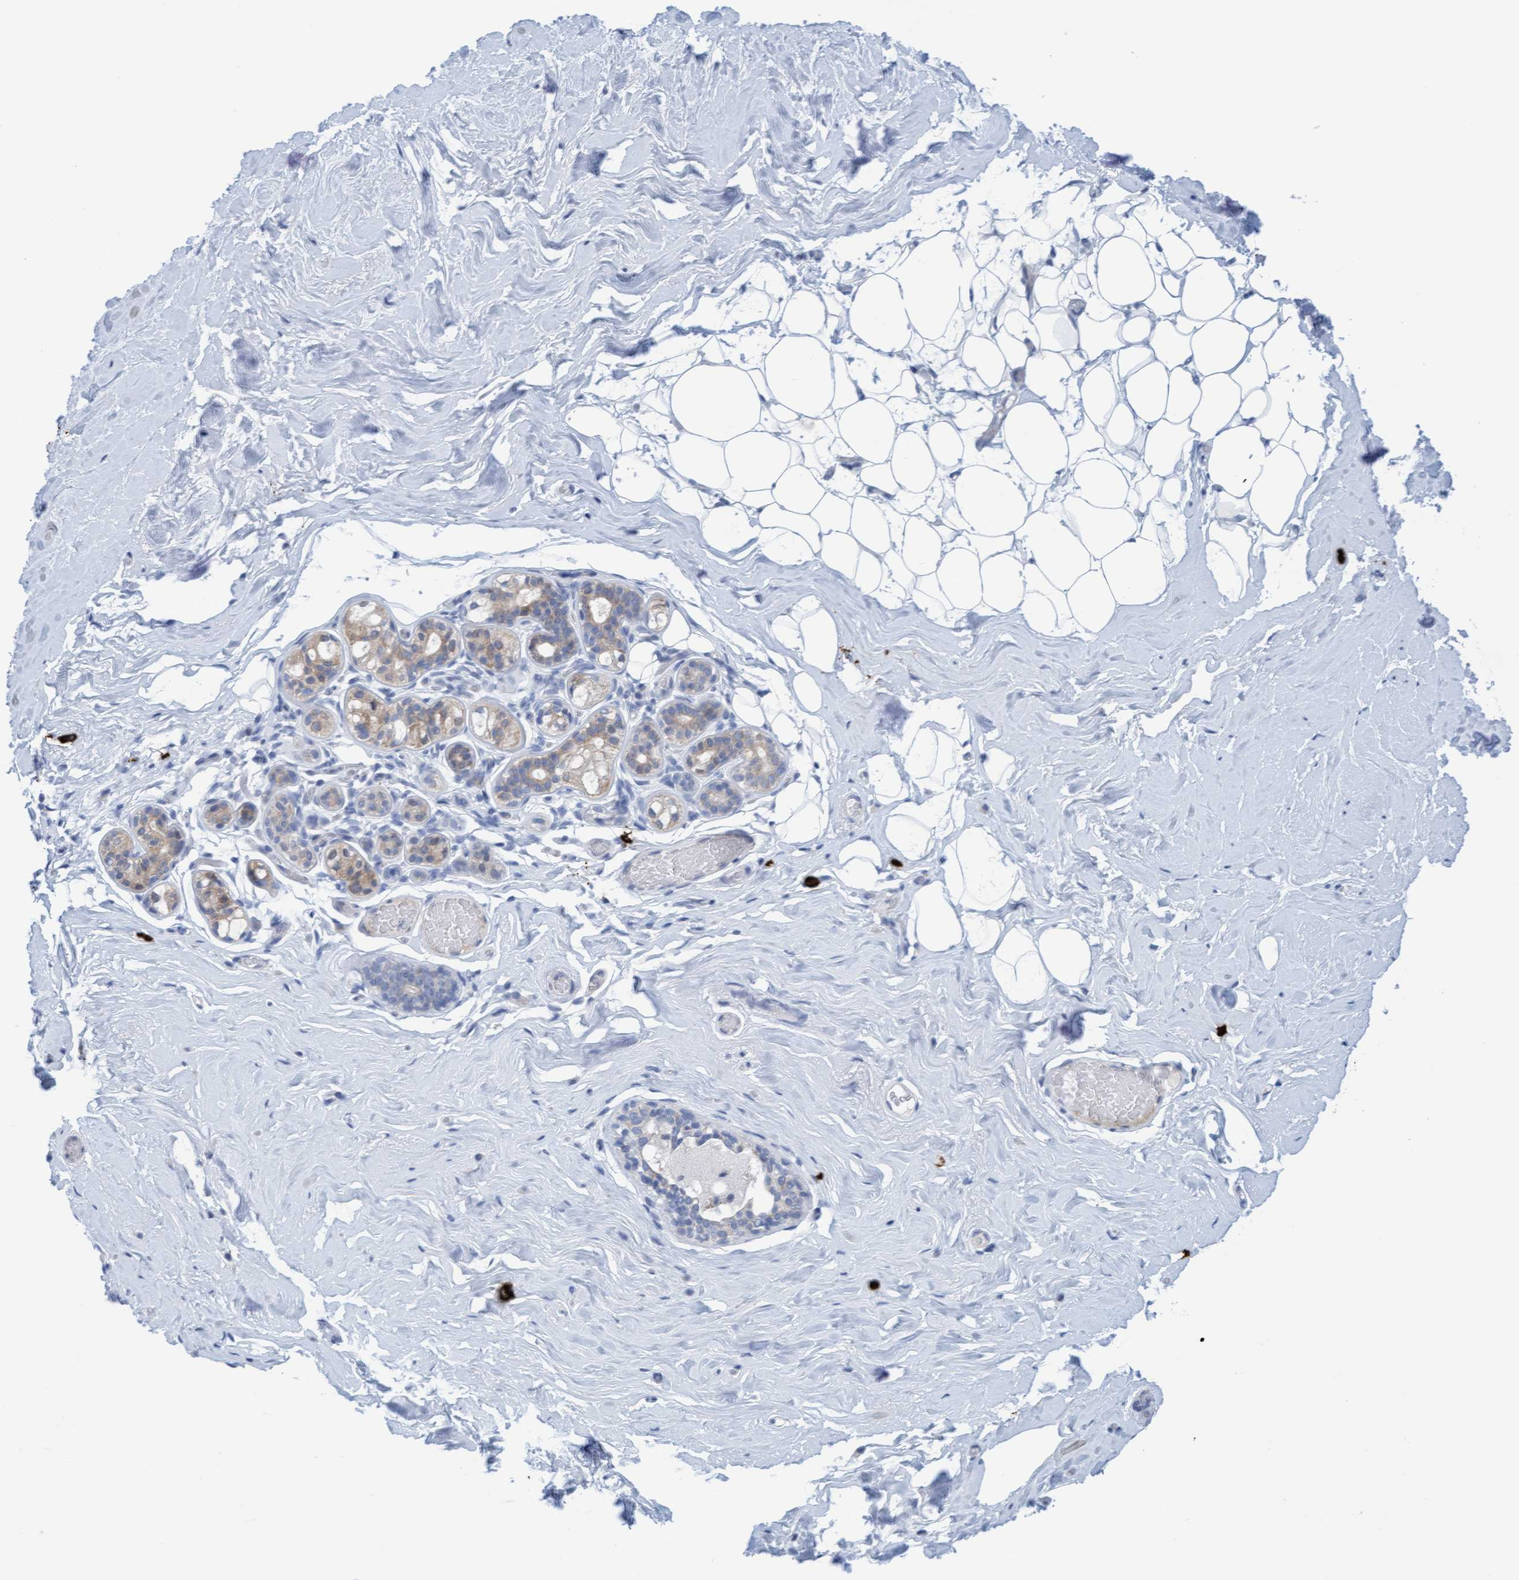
{"staining": {"intensity": "negative", "quantity": "none", "location": "none"}, "tissue": "breast", "cell_type": "Adipocytes", "image_type": "normal", "snomed": [{"axis": "morphology", "description": "Normal tissue, NOS"}, {"axis": "topography", "description": "Breast"}], "caption": "High magnification brightfield microscopy of normal breast stained with DAB (brown) and counterstained with hematoxylin (blue): adipocytes show no significant positivity.", "gene": "CPA3", "patient": {"sex": "female", "age": 75}}